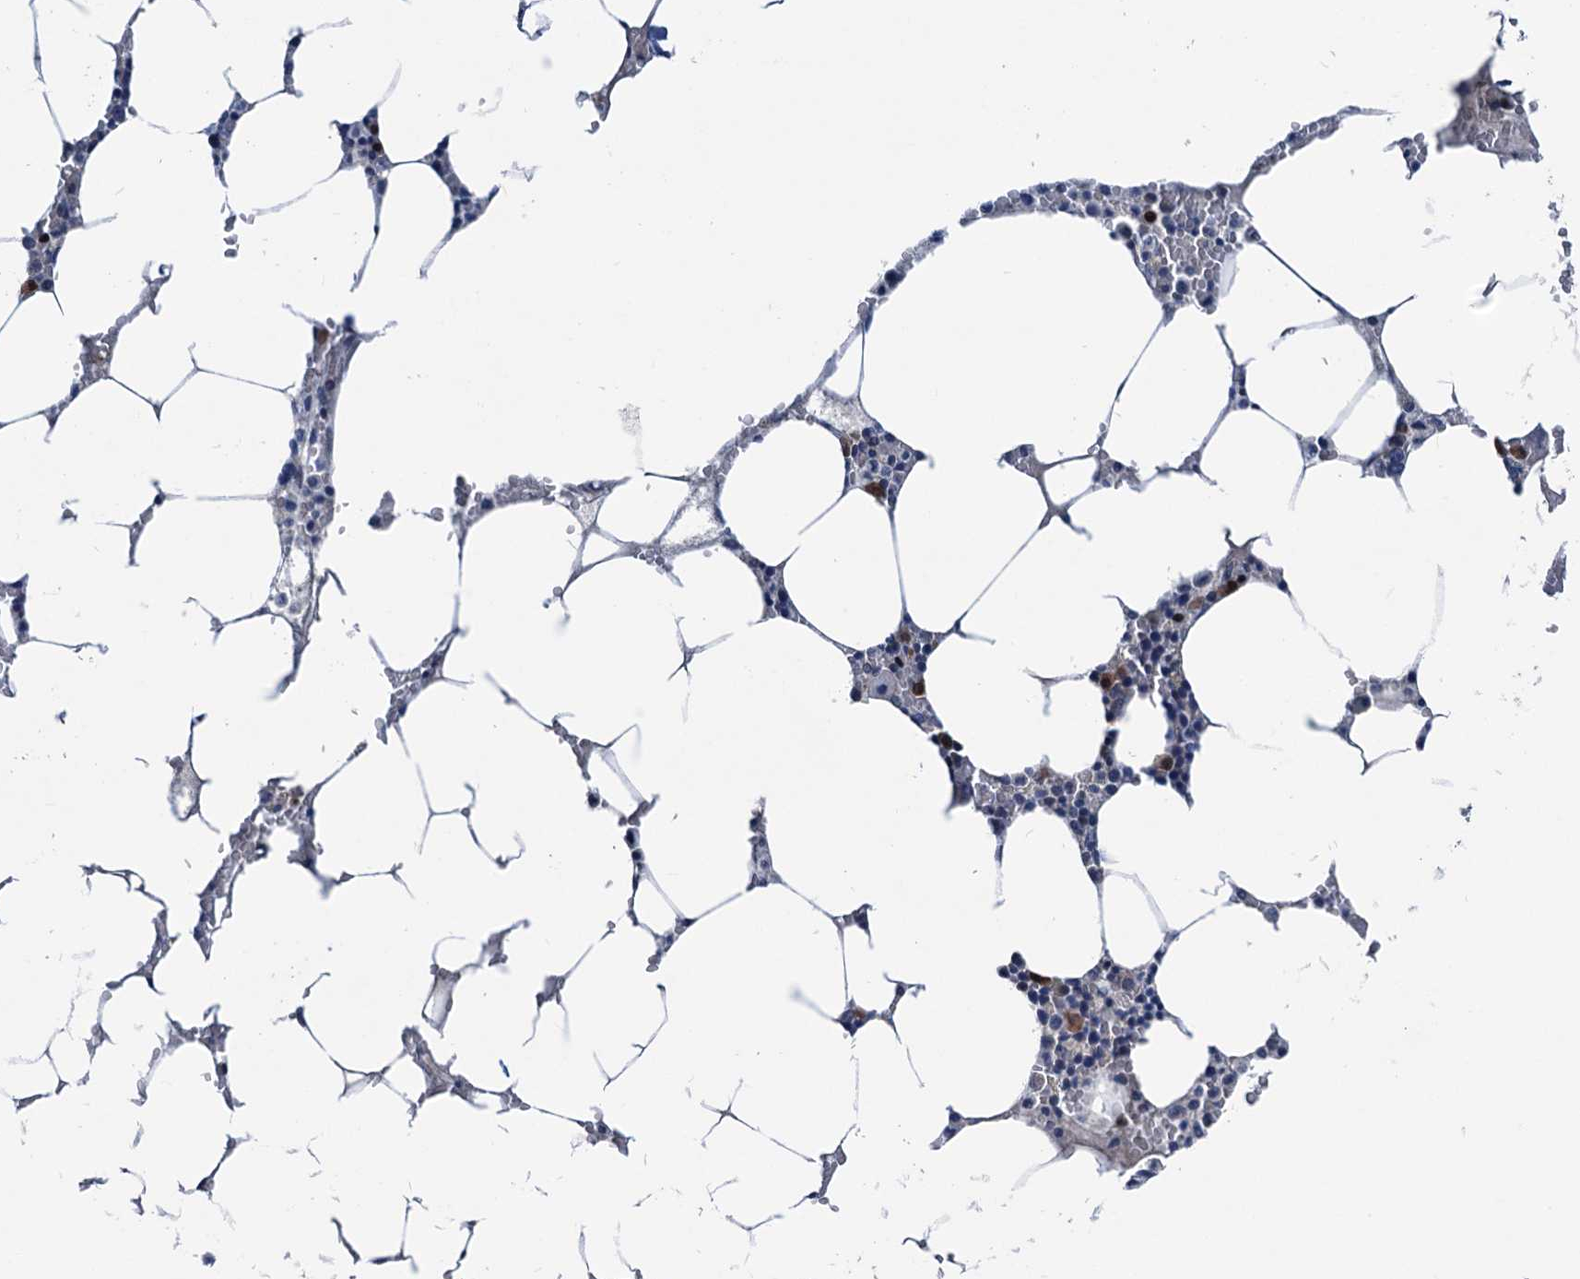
{"staining": {"intensity": "moderate", "quantity": "<25%", "location": "cytoplasmic/membranous,nuclear"}, "tissue": "bone marrow", "cell_type": "Hematopoietic cells", "image_type": "normal", "snomed": [{"axis": "morphology", "description": "Normal tissue, NOS"}, {"axis": "topography", "description": "Bone marrow"}], "caption": "DAB (3,3'-diaminobenzidine) immunohistochemical staining of benign human bone marrow displays moderate cytoplasmic/membranous,nuclear protein staining in about <25% of hematopoietic cells. Using DAB (brown) and hematoxylin (blue) stains, captured at high magnification using brightfield microscopy.", "gene": "GLO1", "patient": {"sex": "male", "age": 70}}